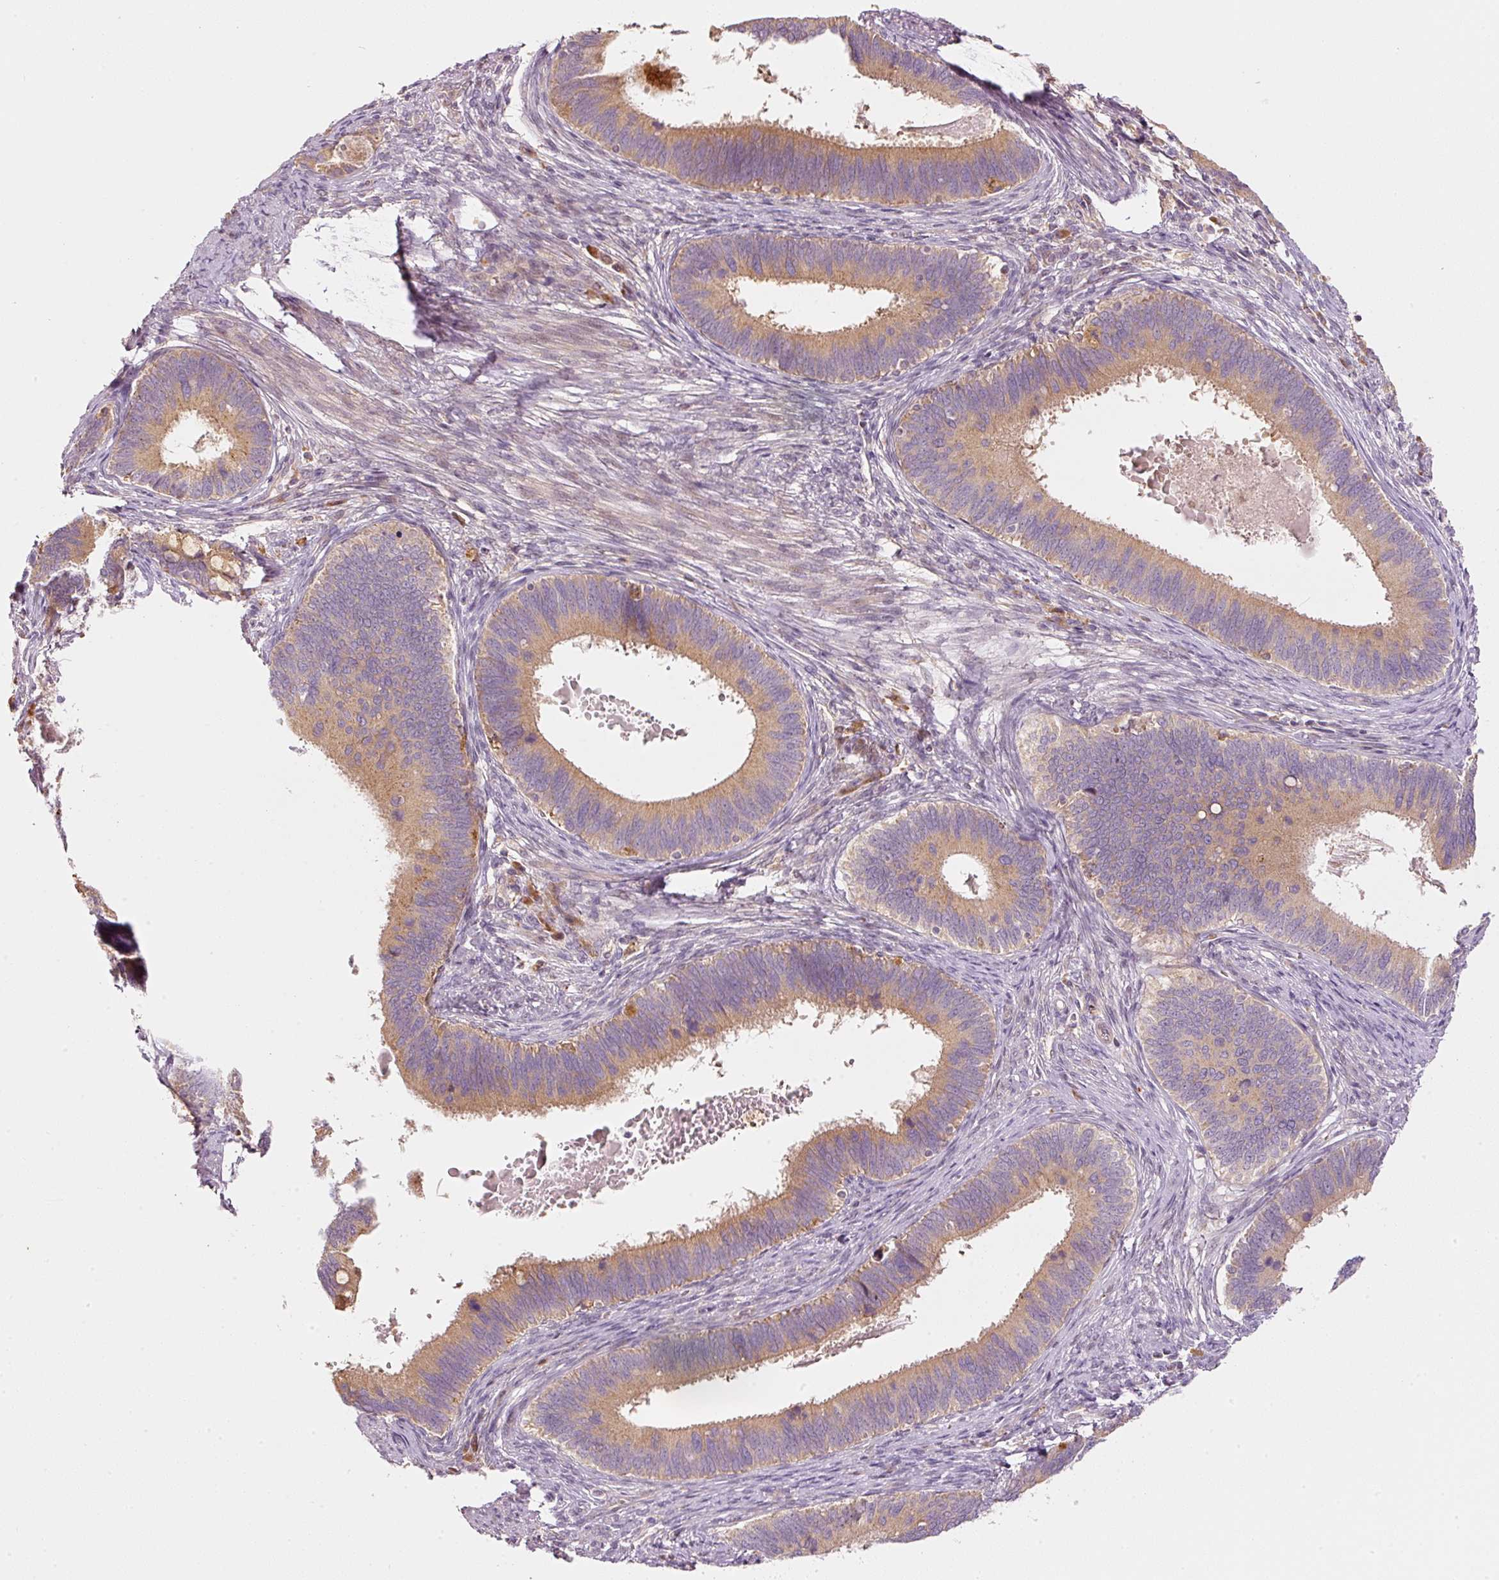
{"staining": {"intensity": "moderate", "quantity": "25%-75%", "location": "cytoplasmic/membranous"}, "tissue": "cervical cancer", "cell_type": "Tumor cells", "image_type": "cancer", "snomed": [{"axis": "morphology", "description": "Adenocarcinoma, NOS"}, {"axis": "topography", "description": "Cervix"}], "caption": "Cervical cancer (adenocarcinoma) was stained to show a protein in brown. There is medium levels of moderate cytoplasmic/membranous expression in about 25%-75% of tumor cells.", "gene": "MAP10", "patient": {"sex": "female", "age": 42}}